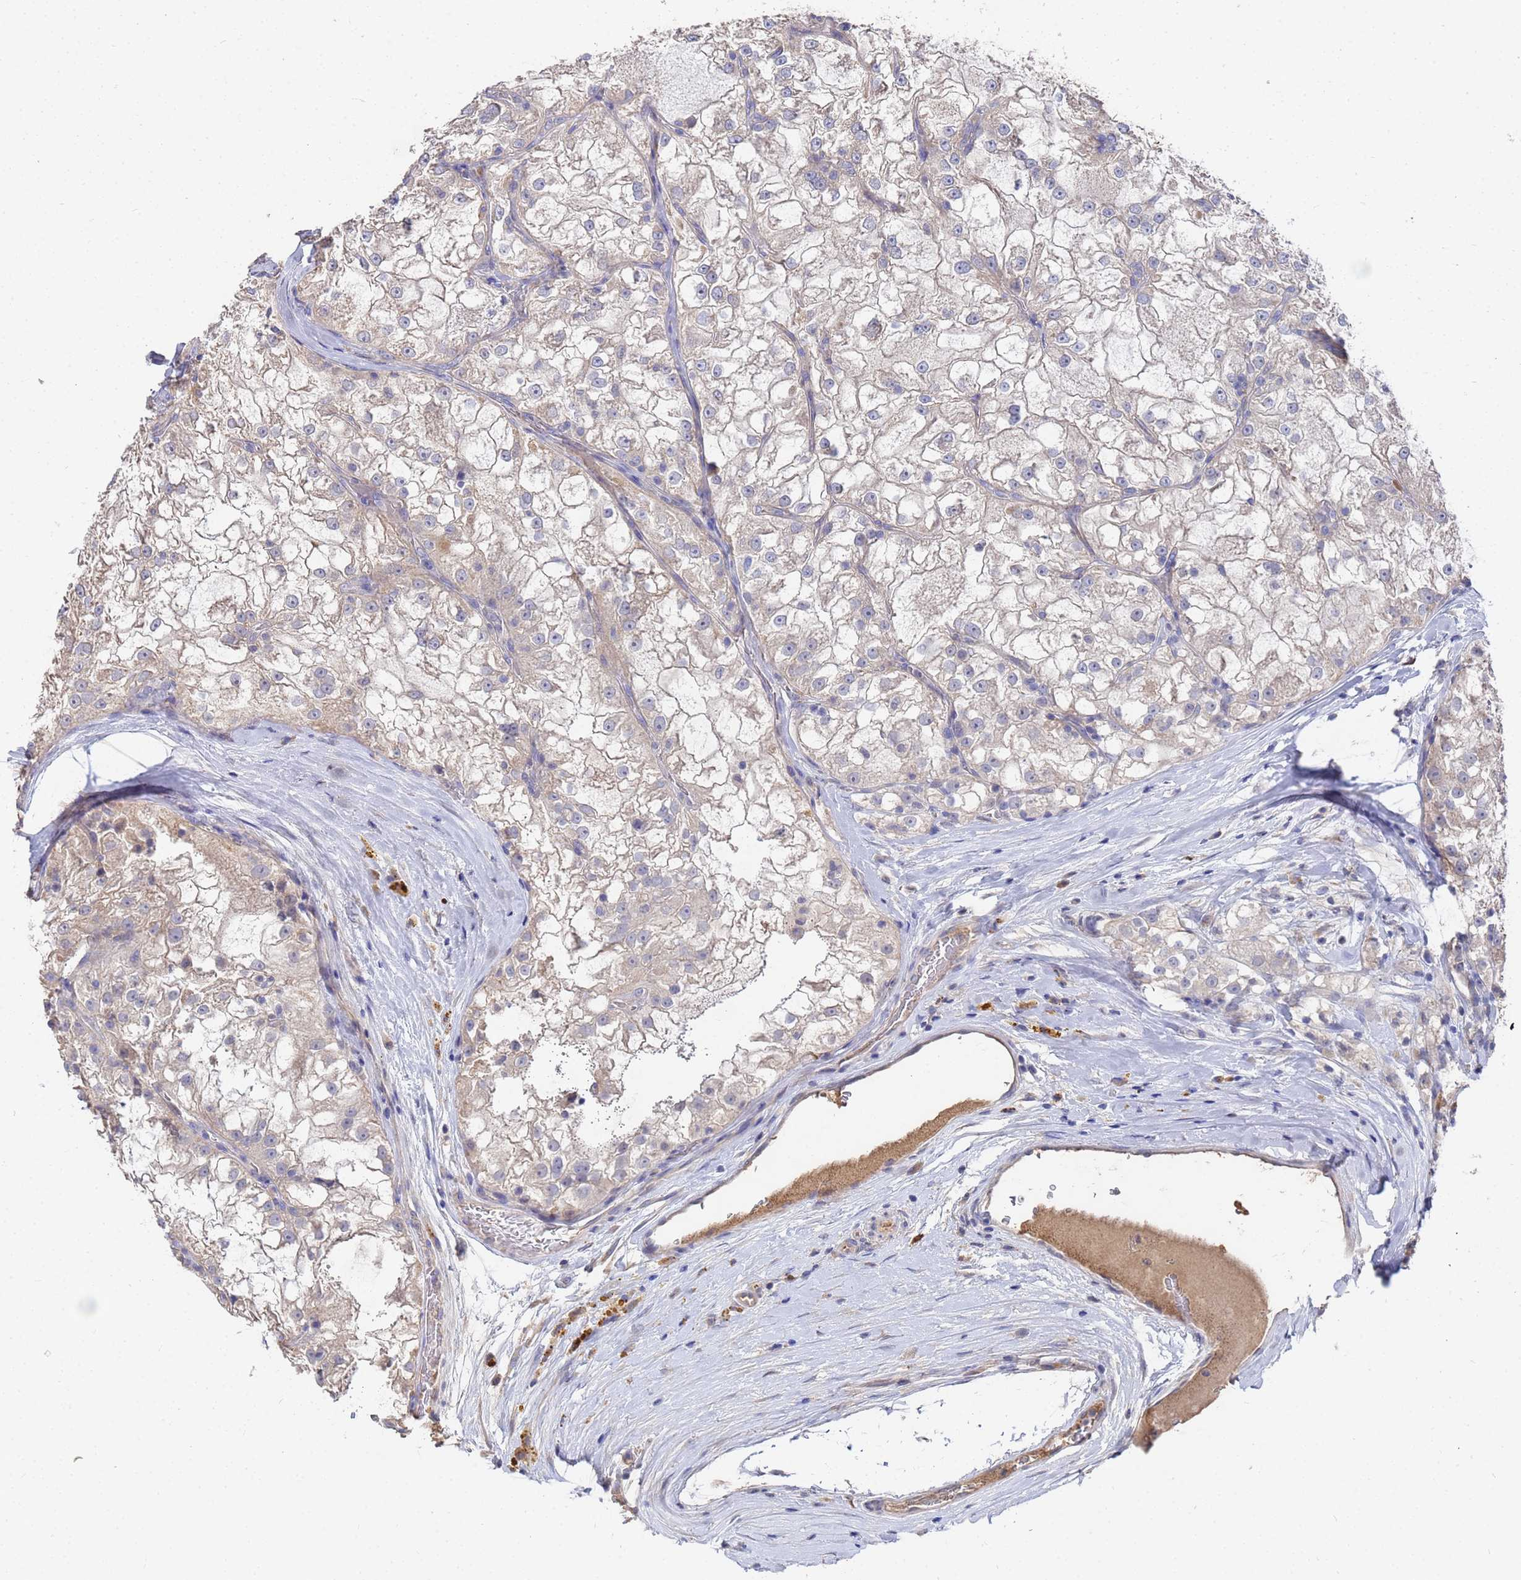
{"staining": {"intensity": "weak", "quantity": "<25%", "location": "cytoplasmic/membranous"}, "tissue": "renal cancer", "cell_type": "Tumor cells", "image_type": "cancer", "snomed": [{"axis": "morphology", "description": "Adenocarcinoma, NOS"}, {"axis": "topography", "description": "Kidney"}], "caption": "Immunohistochemistry of human renal adenocarcinoma demonstrates no expression in tumor cells.", "gene": "TCP10L", "patient": {"sex": "female", "age": 72}}